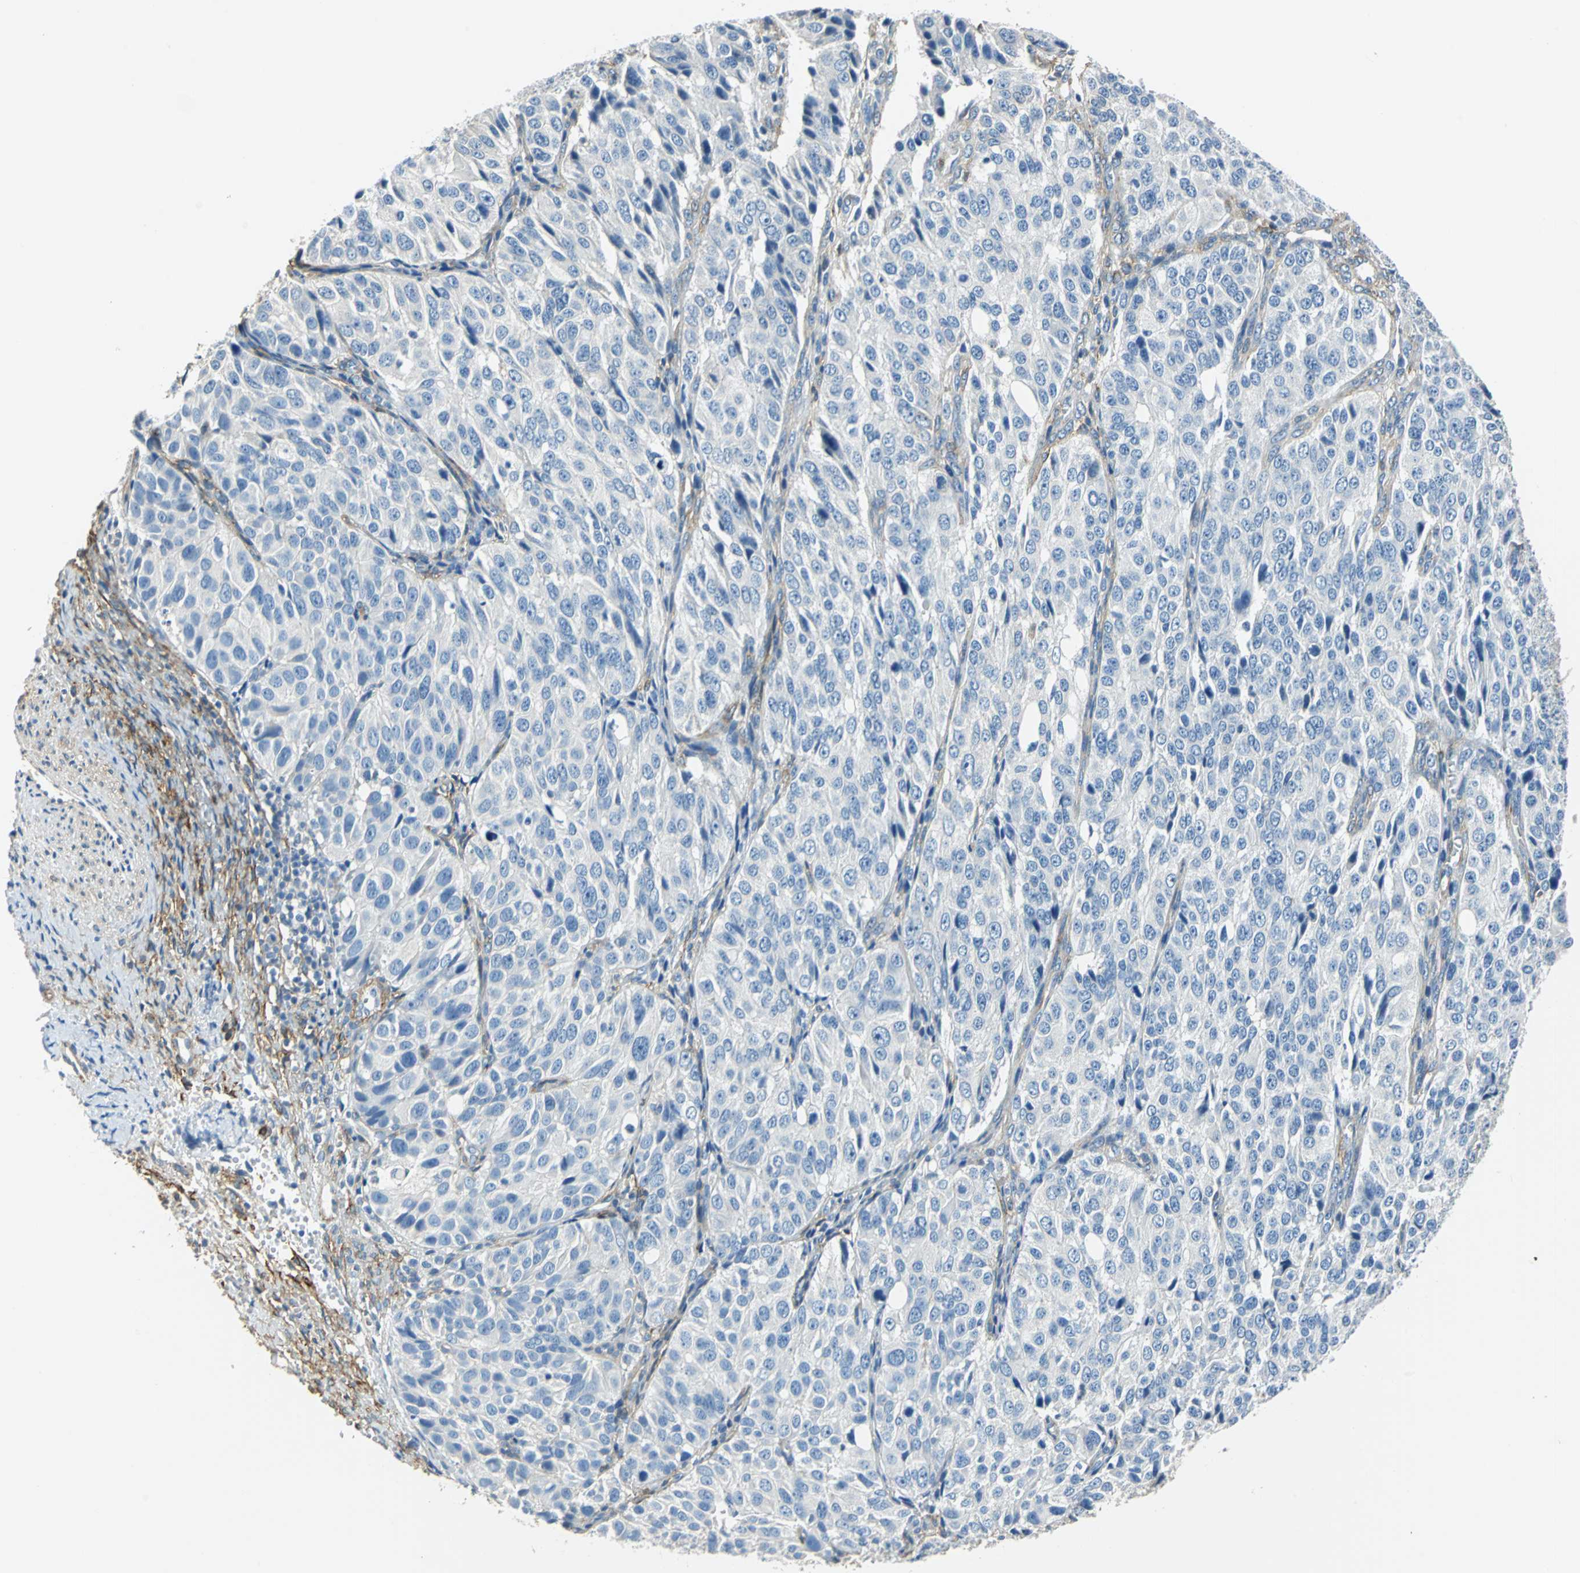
{"staining": {"intensity": "moderate", "quantity": "<25%", "location": "cytoplasmic/membranous"}, "tissue": "ovarian cancer", "cell_type": "Tumor cells", "image_type": "cancer", "snomed": [{"axis": "morphology", "description": "Carcinoma, endometroid"}, {"axis": "topography", "description": "Ovary"}], "caption": "There is low levels of moderate cytoplasmic/membranous staining in tumor cells of ovarian endometroid carcinoma, as demonstrated by immunohistochemical staining (brown color).", "gene": "AKAP12", "patient": {"sex": "female", "age": 51}}